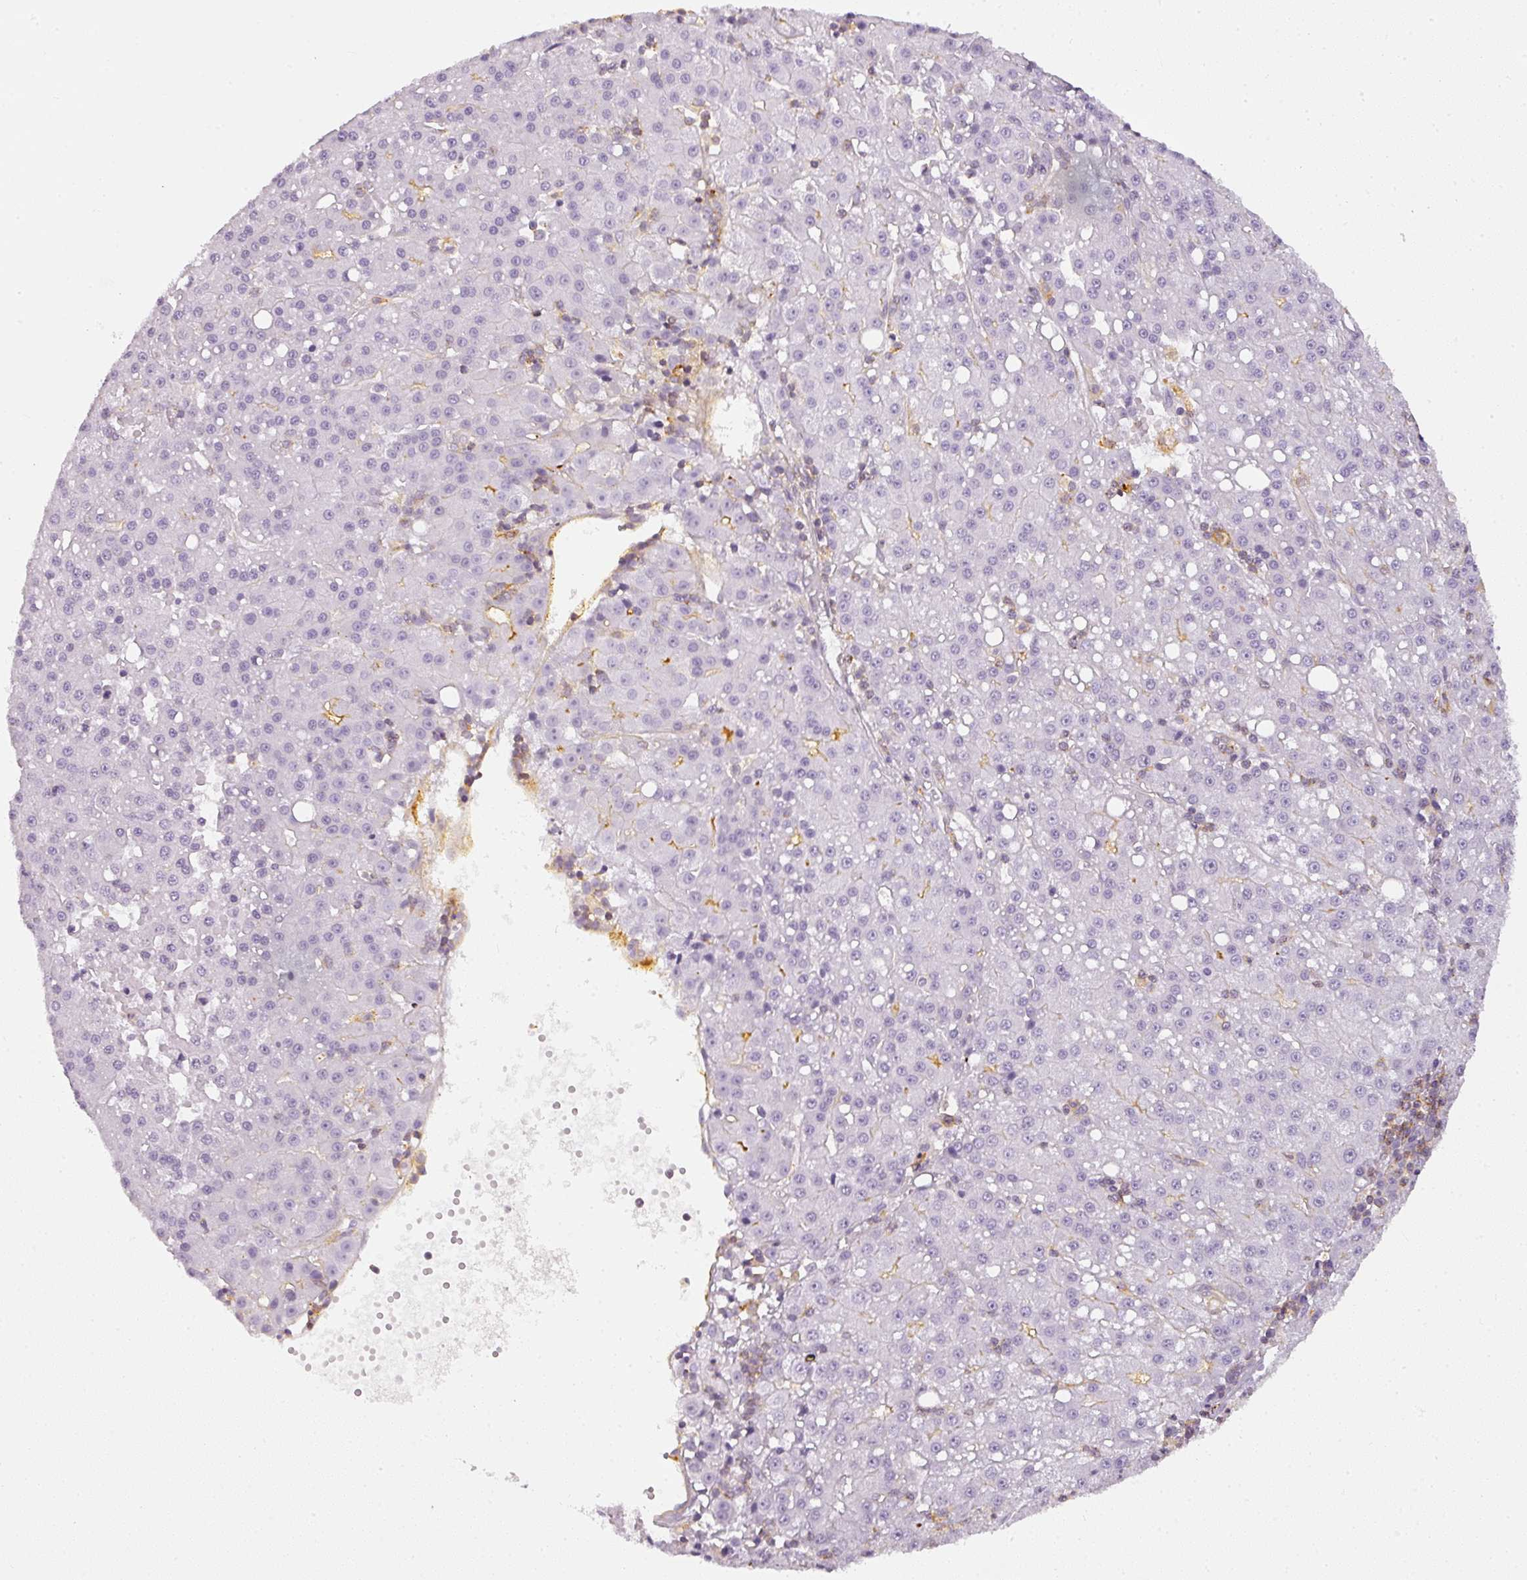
{"staining": {"intensity": "negative", "quantity": "none", "location": "none"}, "tissue": "liver cancer", "cell_type": "Tumor cells", "image_type": "cancer", "snomed": [{"axis": "morphology", "description": "Carcinoma, Hepatocellular, NOS"}, {"axis": "topography", "description": "Liver"}], "caption": "The photomicrograph shows no staining of tumor cells in hepatocellular carcinoma (liver).", "gene": "TMEM42", "patient": {"sex": "male", "age": 76}}